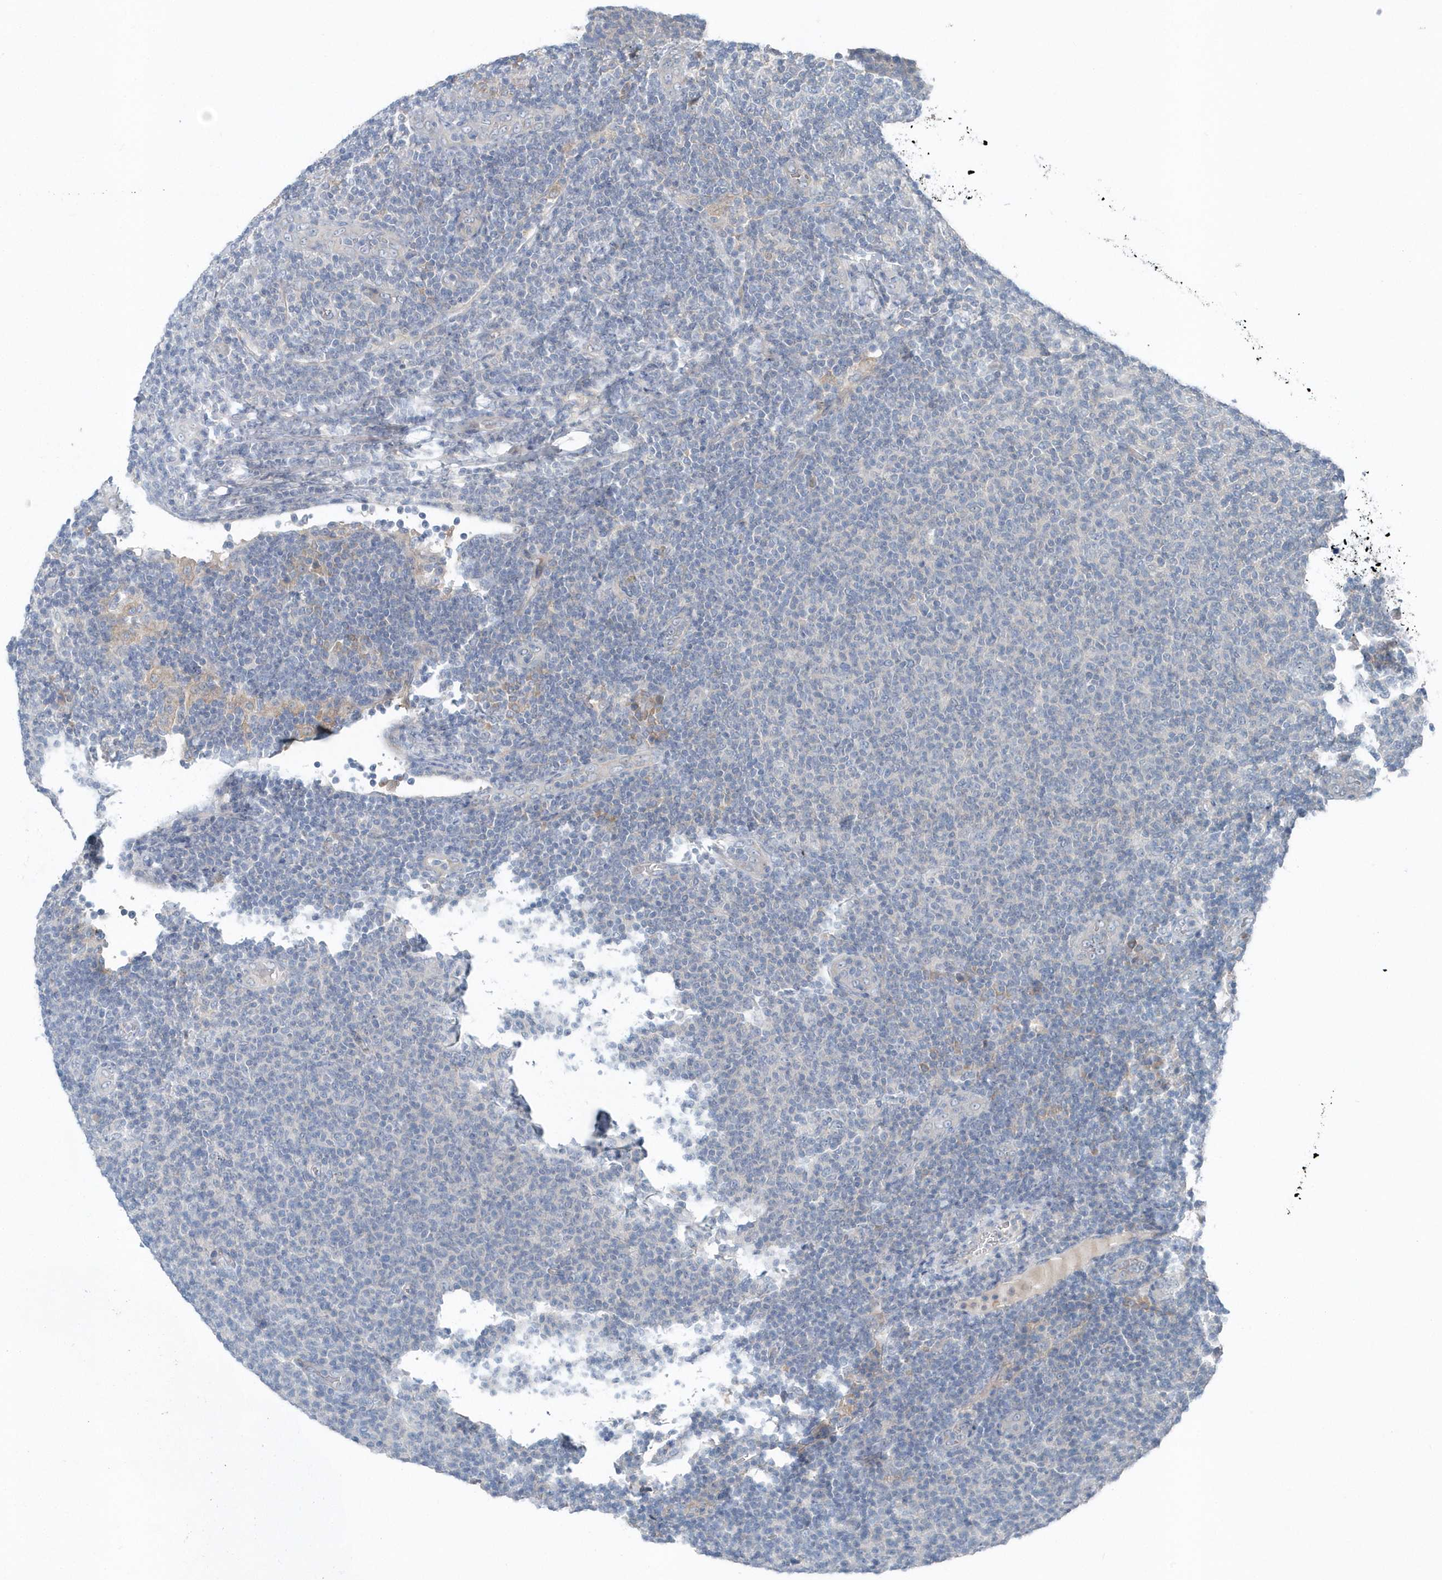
{"staining": {"intensity": "negative", "quantity": "none", "location": "none"}, "tissue": "lymphoma", "cell_type": "Tumor cells", "image_type": "cancer", "snomed": [{"axis": "morphology", "description": "Malignant lymphoma, non-Hodgkin's type, Low grade"}, {"axis": "topography", "description": "Lymph node"}], "caption": "This image is of lymphoma stained with immunohistochemistry to label a protein in brown with the nuclei are counter-stained blue. There is no positivity in tumor cells.", "gene": "MCC", "patient": {"sex": "male", "age": 66}}